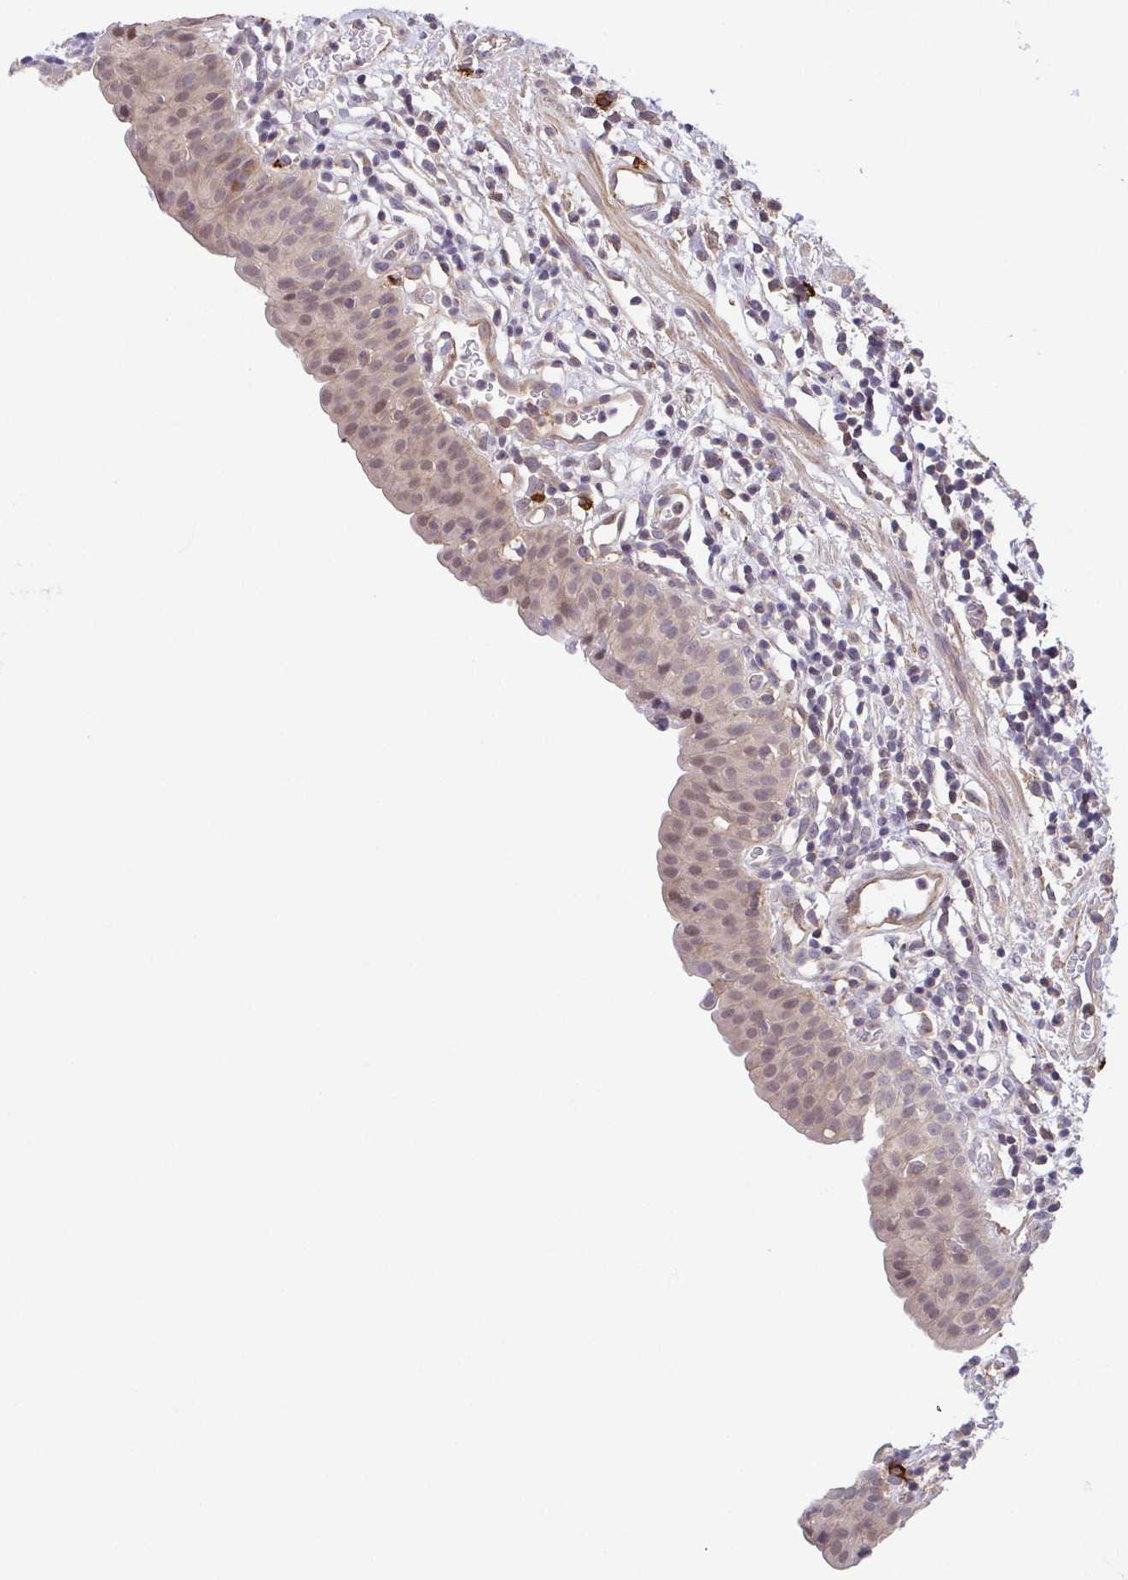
{"staining": {"intensity": "weak", "quantity": "25%-75%", "location": "cytoplasmic/membranous,nuclear"}, "tissue": "urinary bladder", "cell_type": "Urothelial cells", "image_type": "normal", "snomed": [{"axis": "morphology", "description": "Normal tissue, NOS"}, {"axis": "morphology", "description": "Inflammation, NOS"}, {"axis": "topography", "description": "Urinary bladder"}], "caption": "Protein expression by immunohistochemistry shows weak cytoplasmic/membranous,nuclear staining in approximately 25%-75% of urothelial cells in benign urinary bladder.", "gene": "PREPL", "patient": {"sex": "male", "age": 57}}